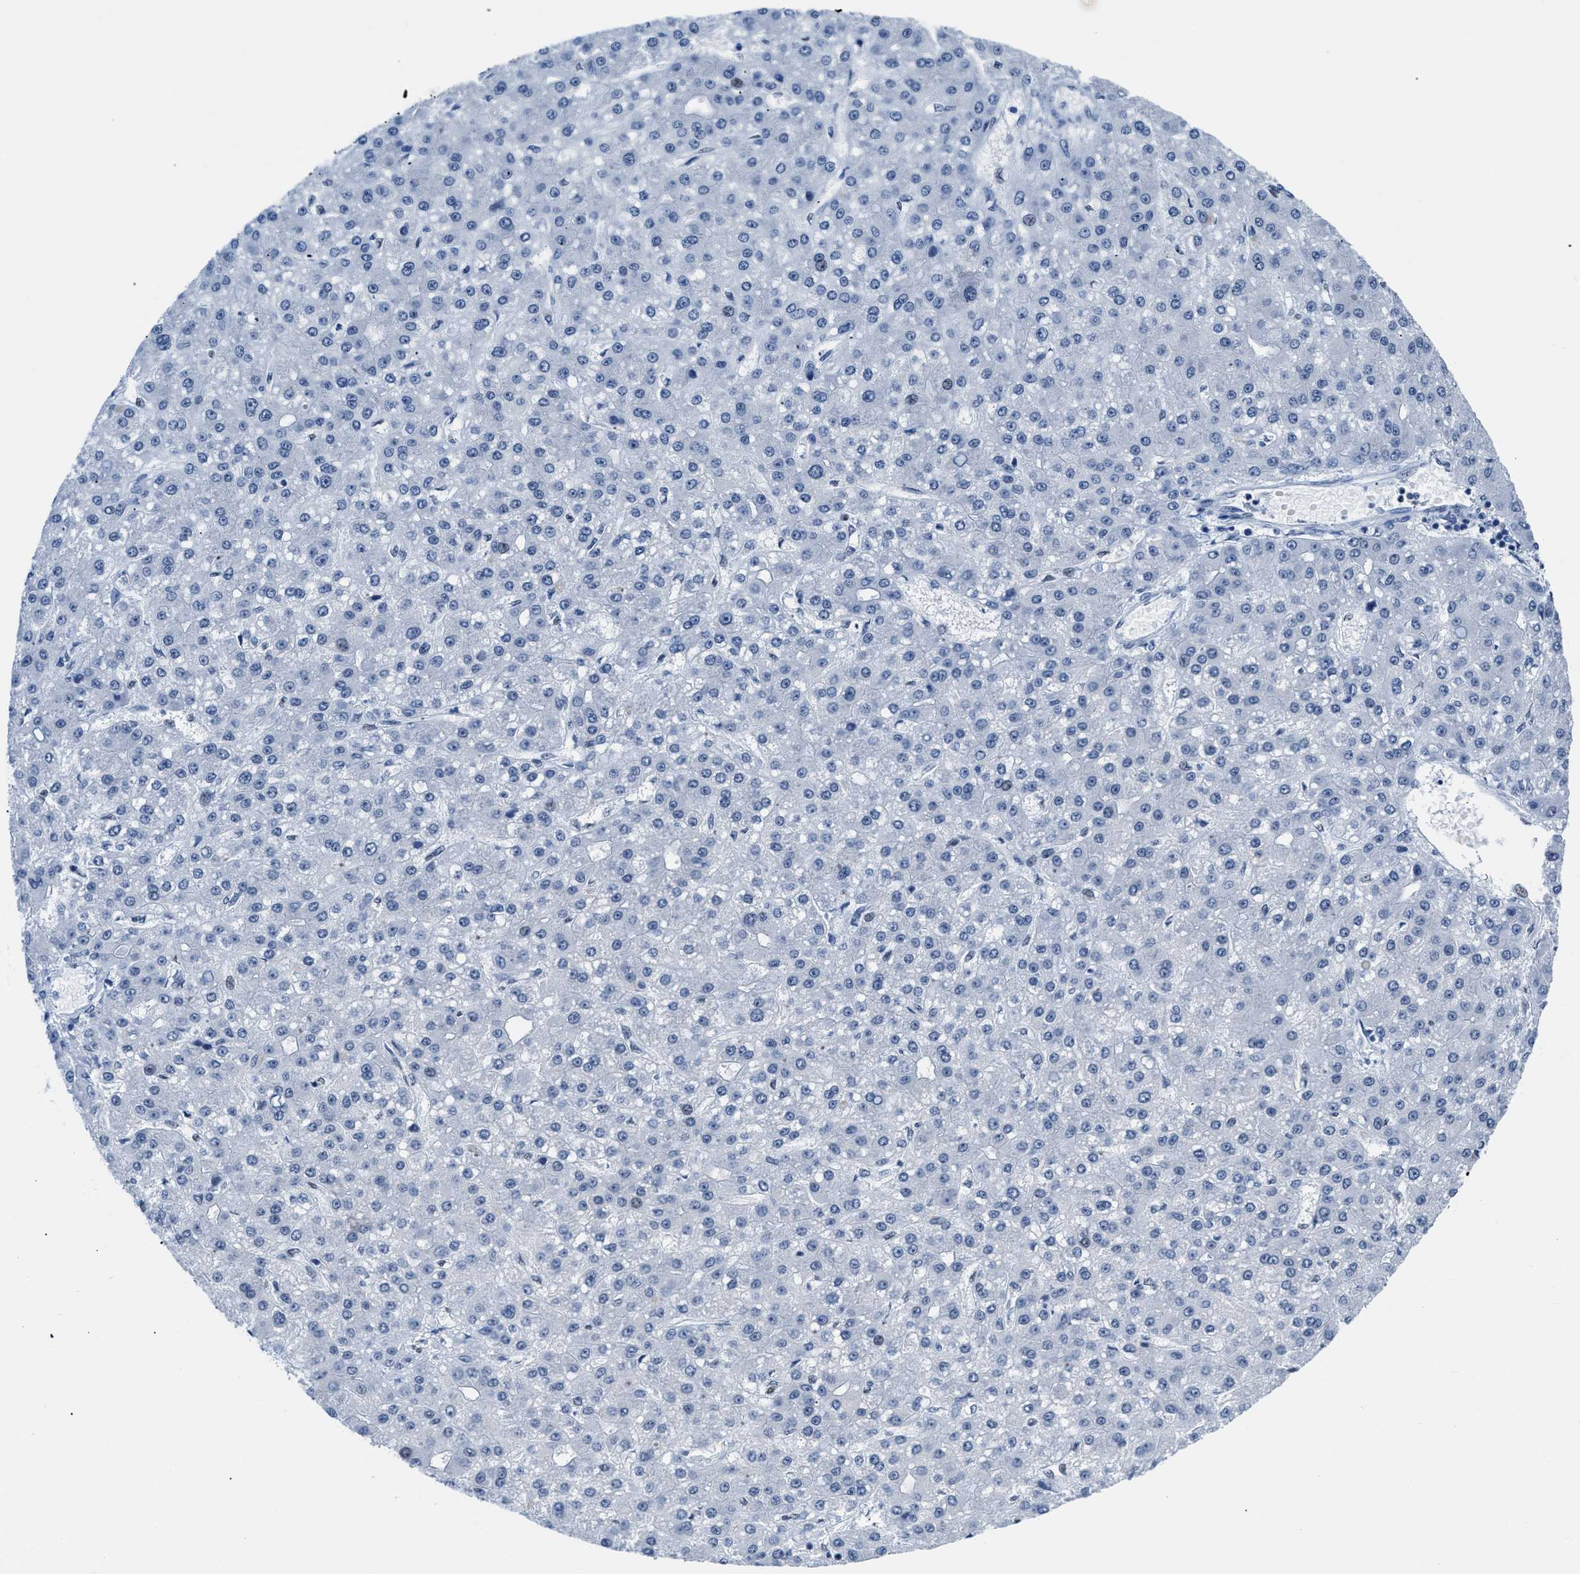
{"staining": {"intensity": "weak", "quantity": "<25%", "location": "nuclear"}, "tissue": "liver cancer", "cell_type": "Tumor cells", "image_type": "cancer", "snomed": [{"axis": "morphology", "description": "Carcinoma, Hepatocellular, NOS"}, {"axis": "topography", "description": "Liver"}], "caption": "Immunohistochemical staining of liver hepatocellular carcinoma reveals no significant staining in tumor cells.", "gene": "CTBP1", "patient": {"sex": "male", "age": 67}}